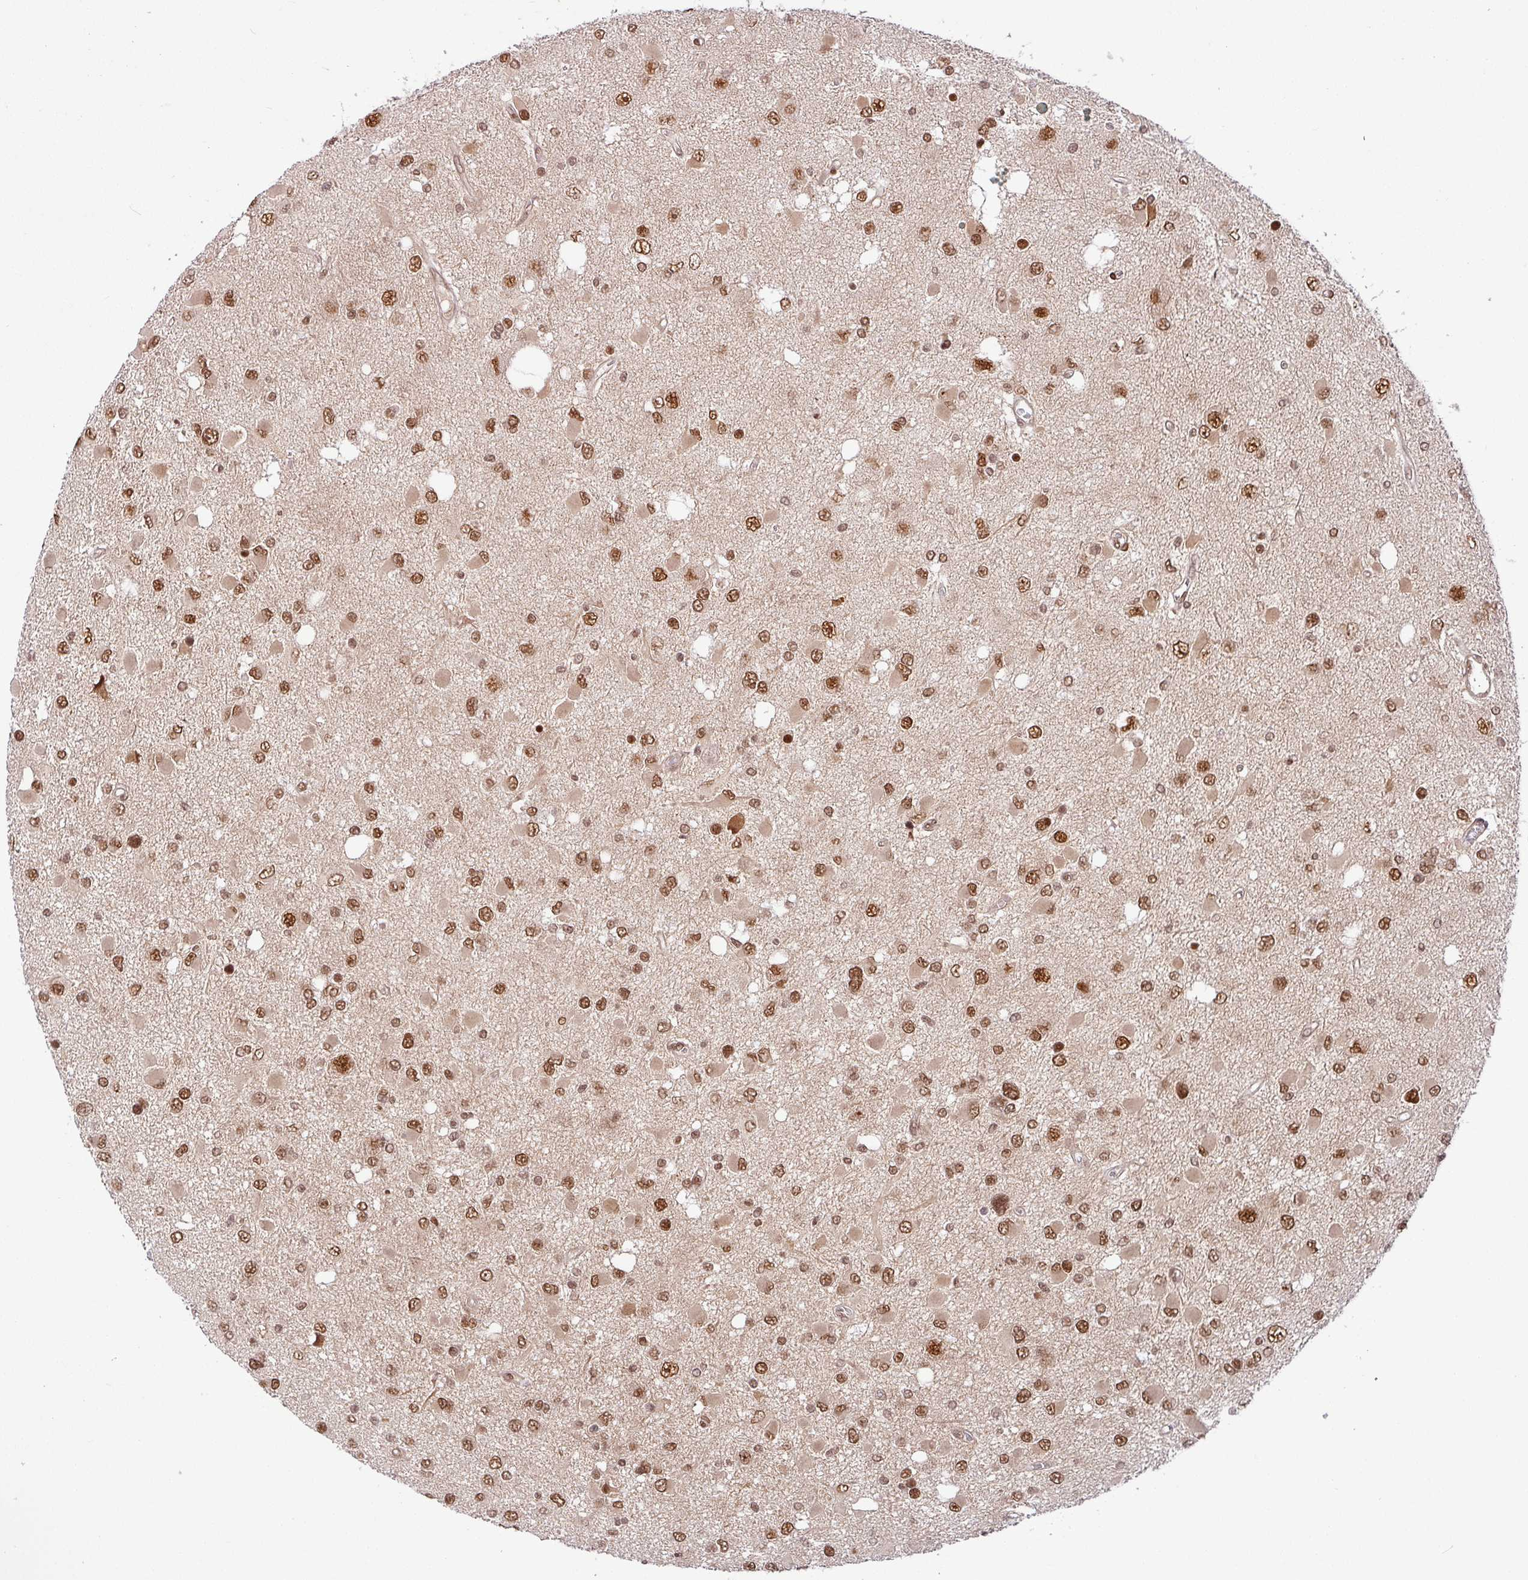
{"staining": {"intensity": "strong", "quantity": ">75%", "location": "nuclear"}, "tissue": "glioma", "cell_type": "Tumor cells", "image_type": "cancer", "snomed": [{"axis": "morphology", "description": "Glioma, malignant, High grade"}, {"axis": "topography", "description": "Brain"}], "caption": "Immunohistochemistry (IHC) image of human glioma stained for a protein (brown), which demonstrates high levels of strong nuclear positivity in about >75% of tumor cells.", "gene": "SRSF2", "patient": {"sex": "male", "age": 53}}